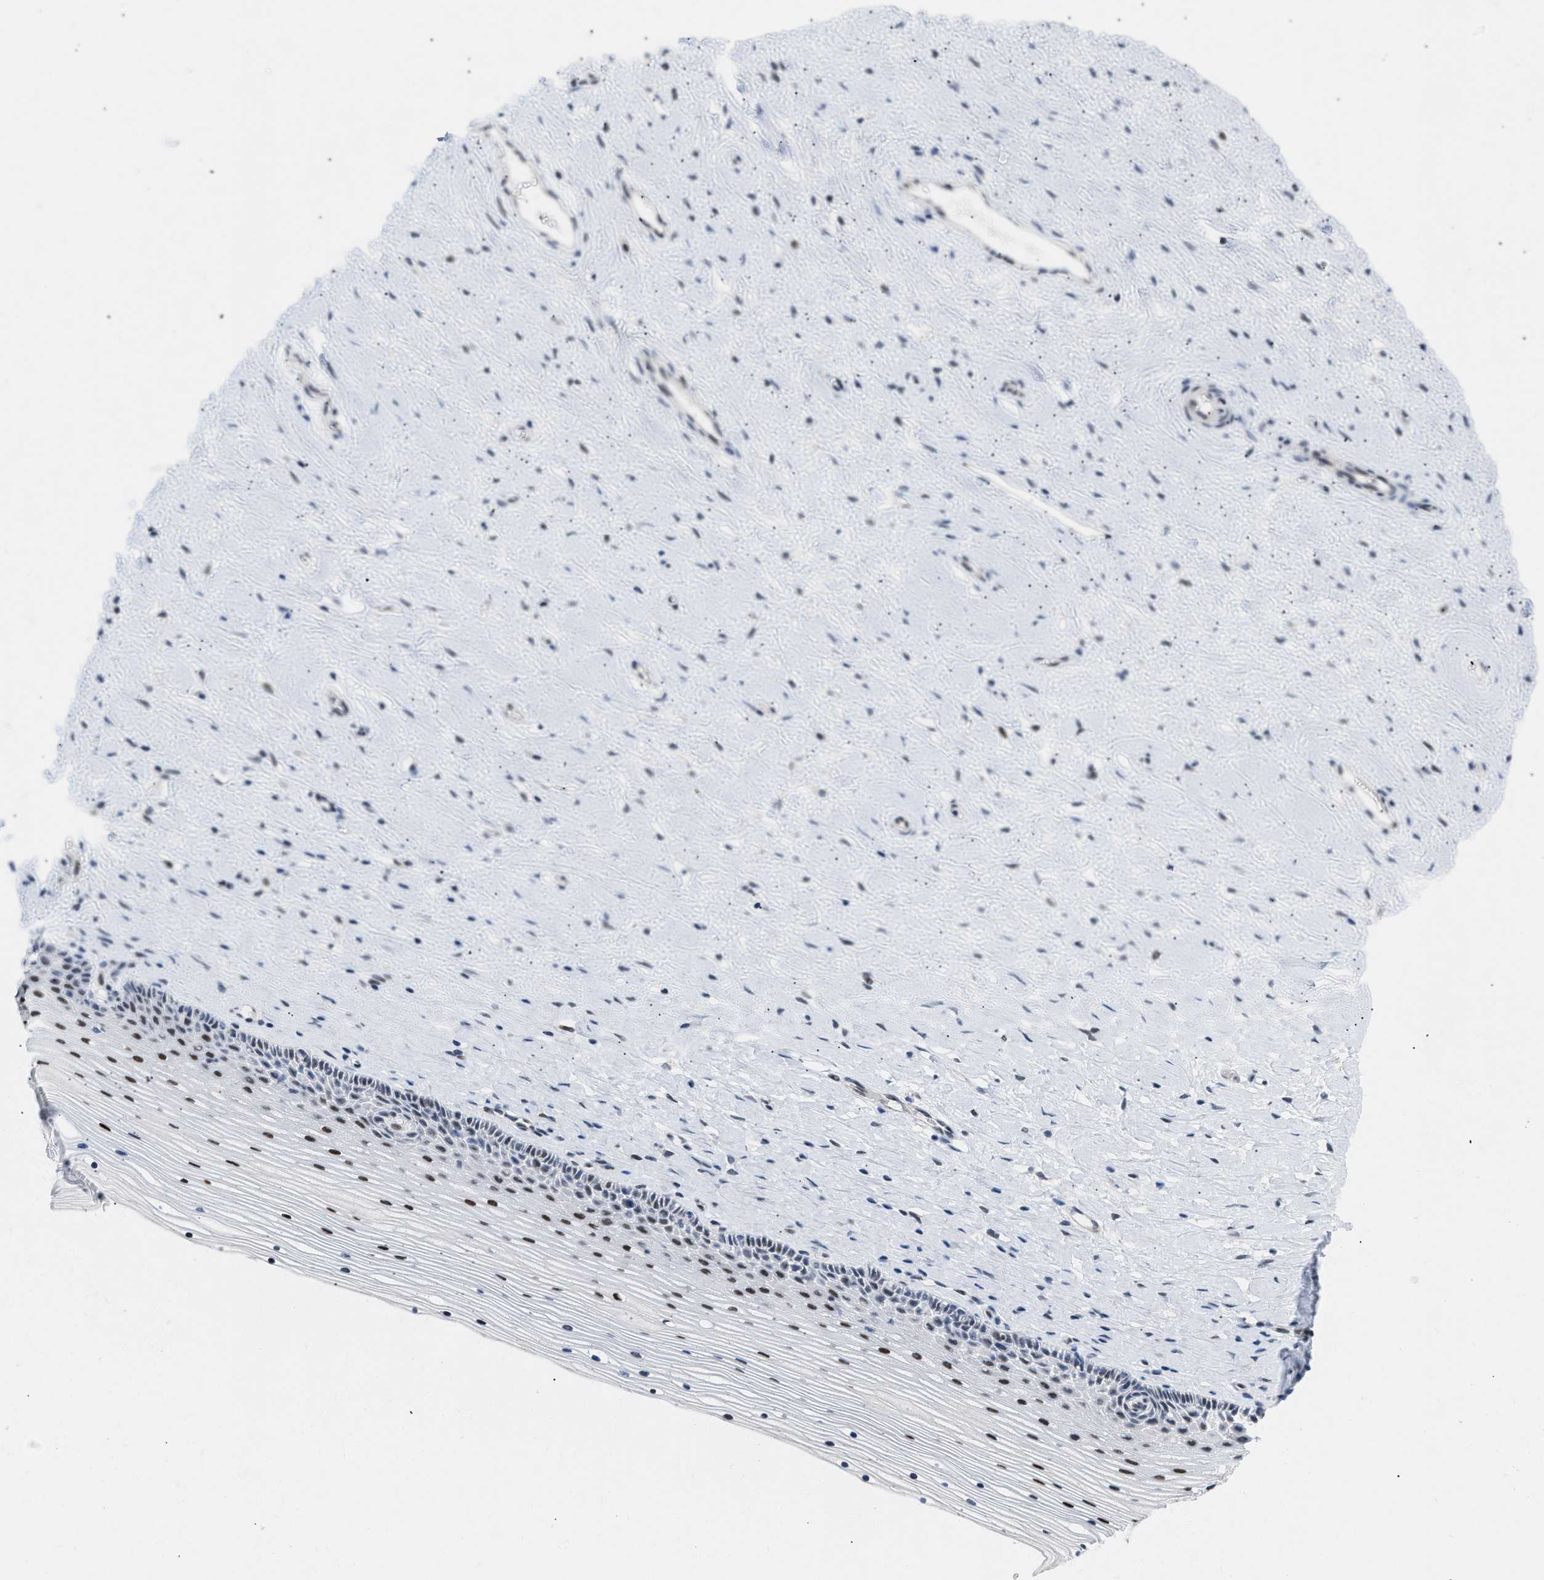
{"staining": {"intensity": "strong", "quantity": "25%-75%", "location": "nuclear"}, "tissue": "cervix", "cell_type": "Squamous epithelial cells", "image_type": "normal", "snomed": [{"axis": "morphology", "description": "Normal tissue, NOS"}, {"axis": "topography", "description": "Cervix"}], "caption": "High-power microscopy captured an IHC photomicrograph of benign cervix, revealing strong nuclear staining in approximately 25%-75% of squamous epithelial cells. Using DAB (brown) and hematoxylin (blue) stains, captured at high magnification using brightfield microscopy.", "gene": "PPARD", "patient": {"sex": "female", "age": 39}}